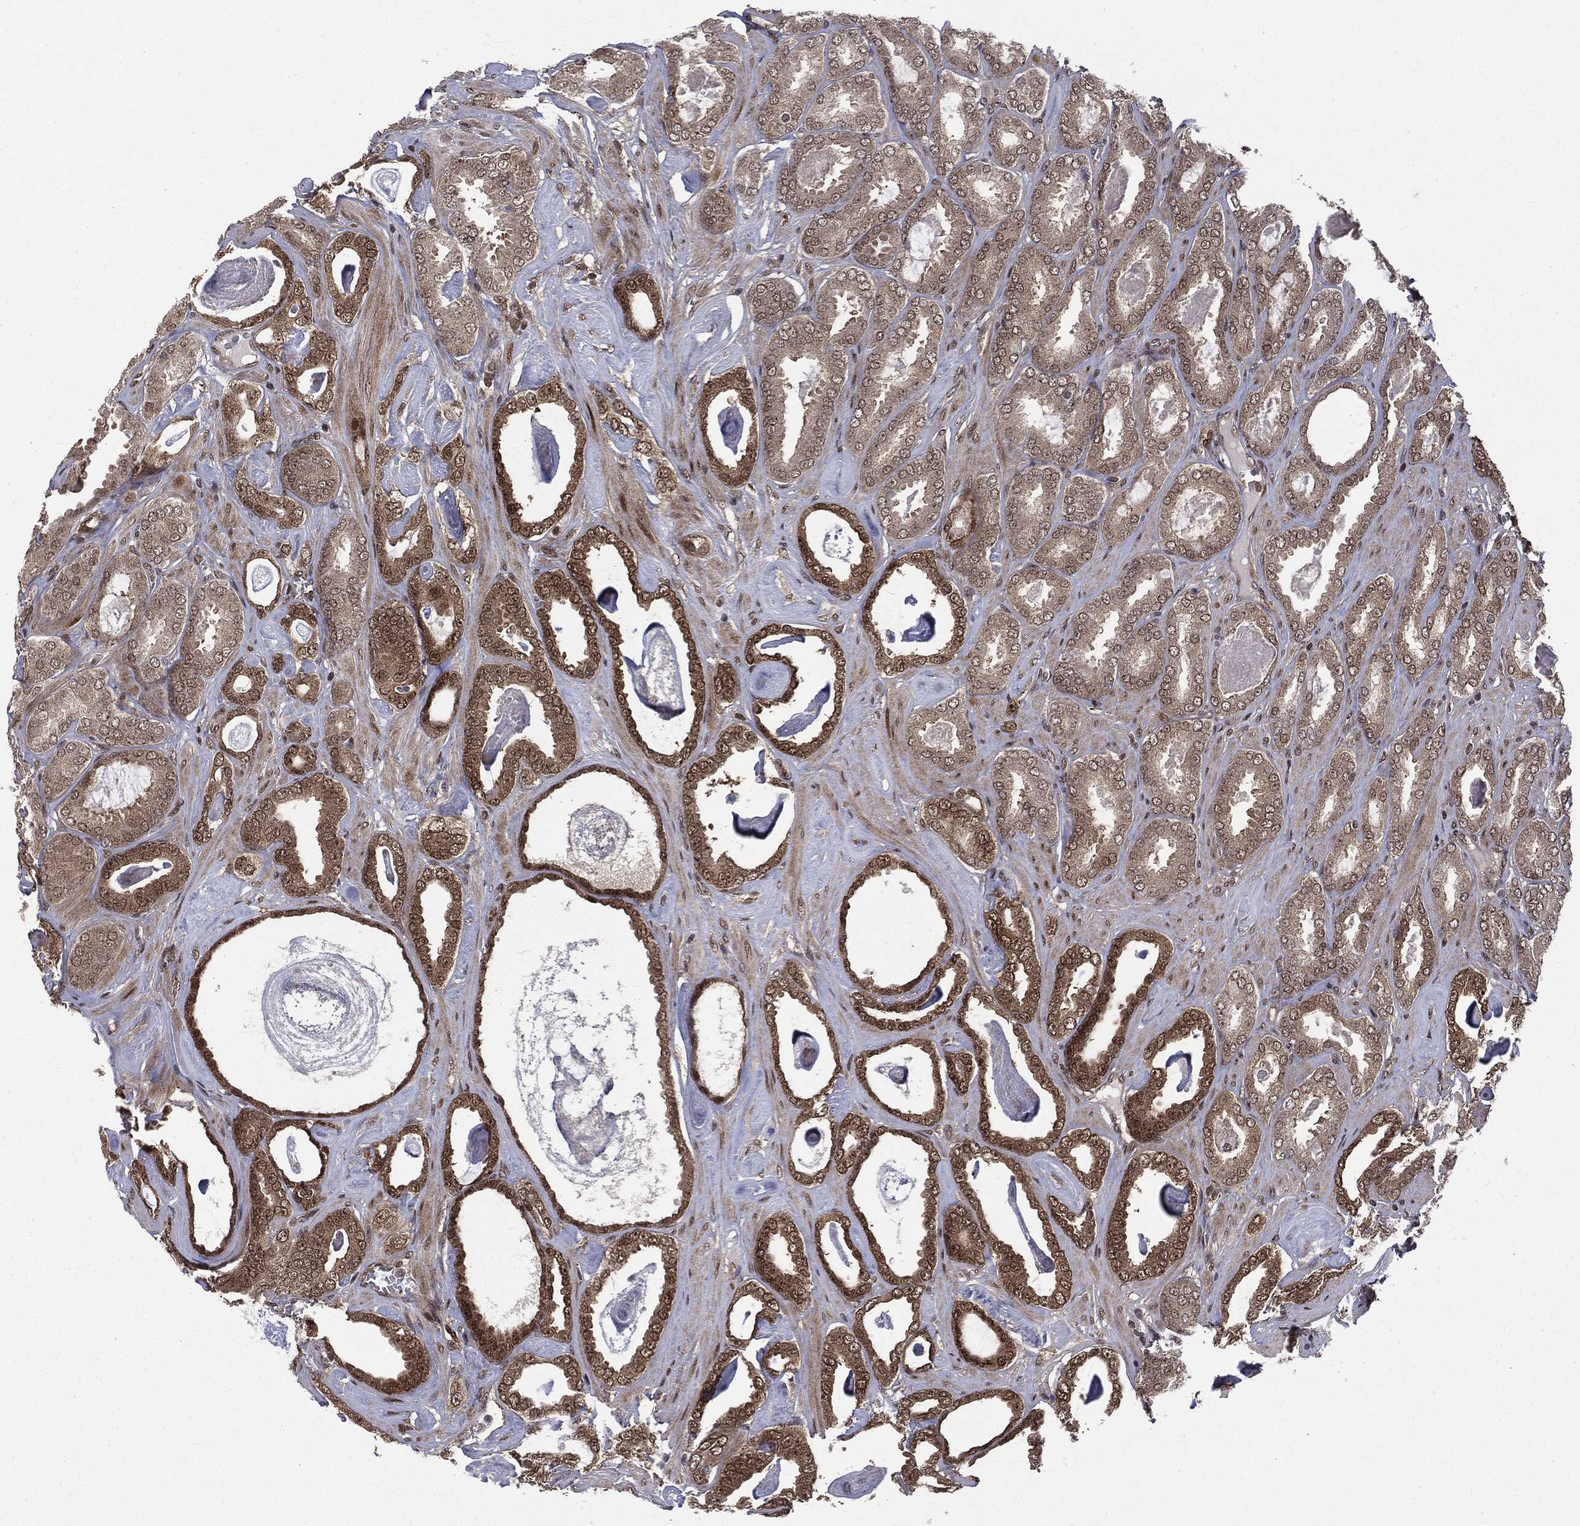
{"staining": {"intensity": "moderate", "quantity": "25%-75%", "location": "cytoplasmic/membranous,nuclear"}, "tissue": "prostate cancer", "cell_type": "Tumor cells", "image_type": "cancer", "snomed": [{"axis": "morphology", "description": "Adenocarcinoma, High grade"}, {"axis": "topography", "description": "Prostate"}], "caption": "A medium amount of moderate cytoplasmic/membranous and nuclear staining is present in about 25%-75% of tumor cells in prostate cancer tissue. (Stains: DAB (3,3'-diaminobenzidine) in brown, nuclei in blue, Microscopy: brightfield microscopy at high magnification).", "gene": "PTPA", "patient": {"sex": "male", "age": 63}}